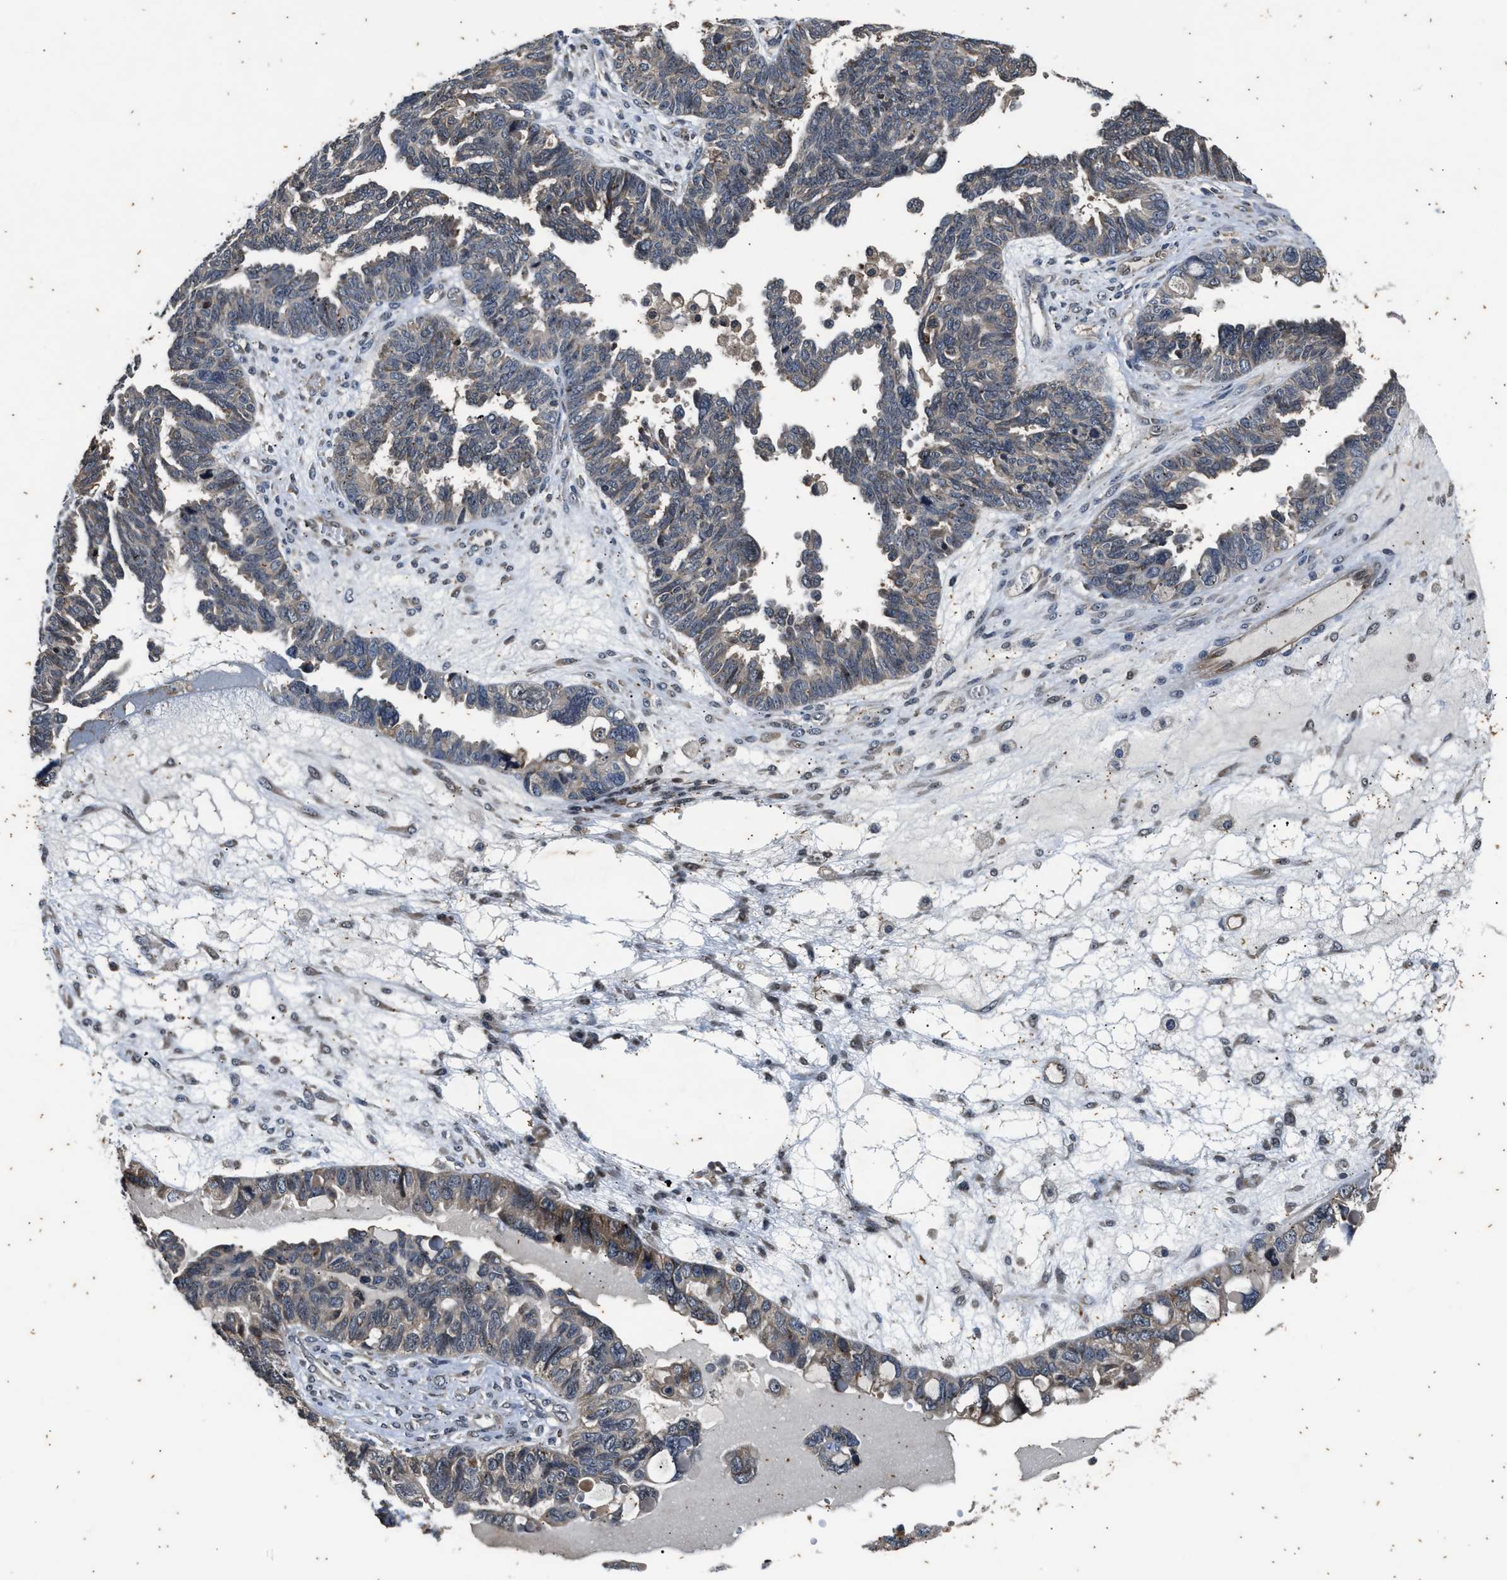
{"staining": {"intensity": "weak", "quantity": "<25%", "location": "cytoplasmic/membranous"}, "tissue": "ovarian cancer", "cell_type": "Tumor cells", "image_type": "cancer", "snomed": [{"axis": "morphology", "description": "Cystadenocarcinoma, serous, NOS"}, {"axis": "topography", "description": "Ovary"}], "caption": "A micrograph of ovarian cancer stained for a protein demonstrates no brown staining in tumor cells.", "gene": "PTPN7", "patient": {"sex": "female", "age": 79}}